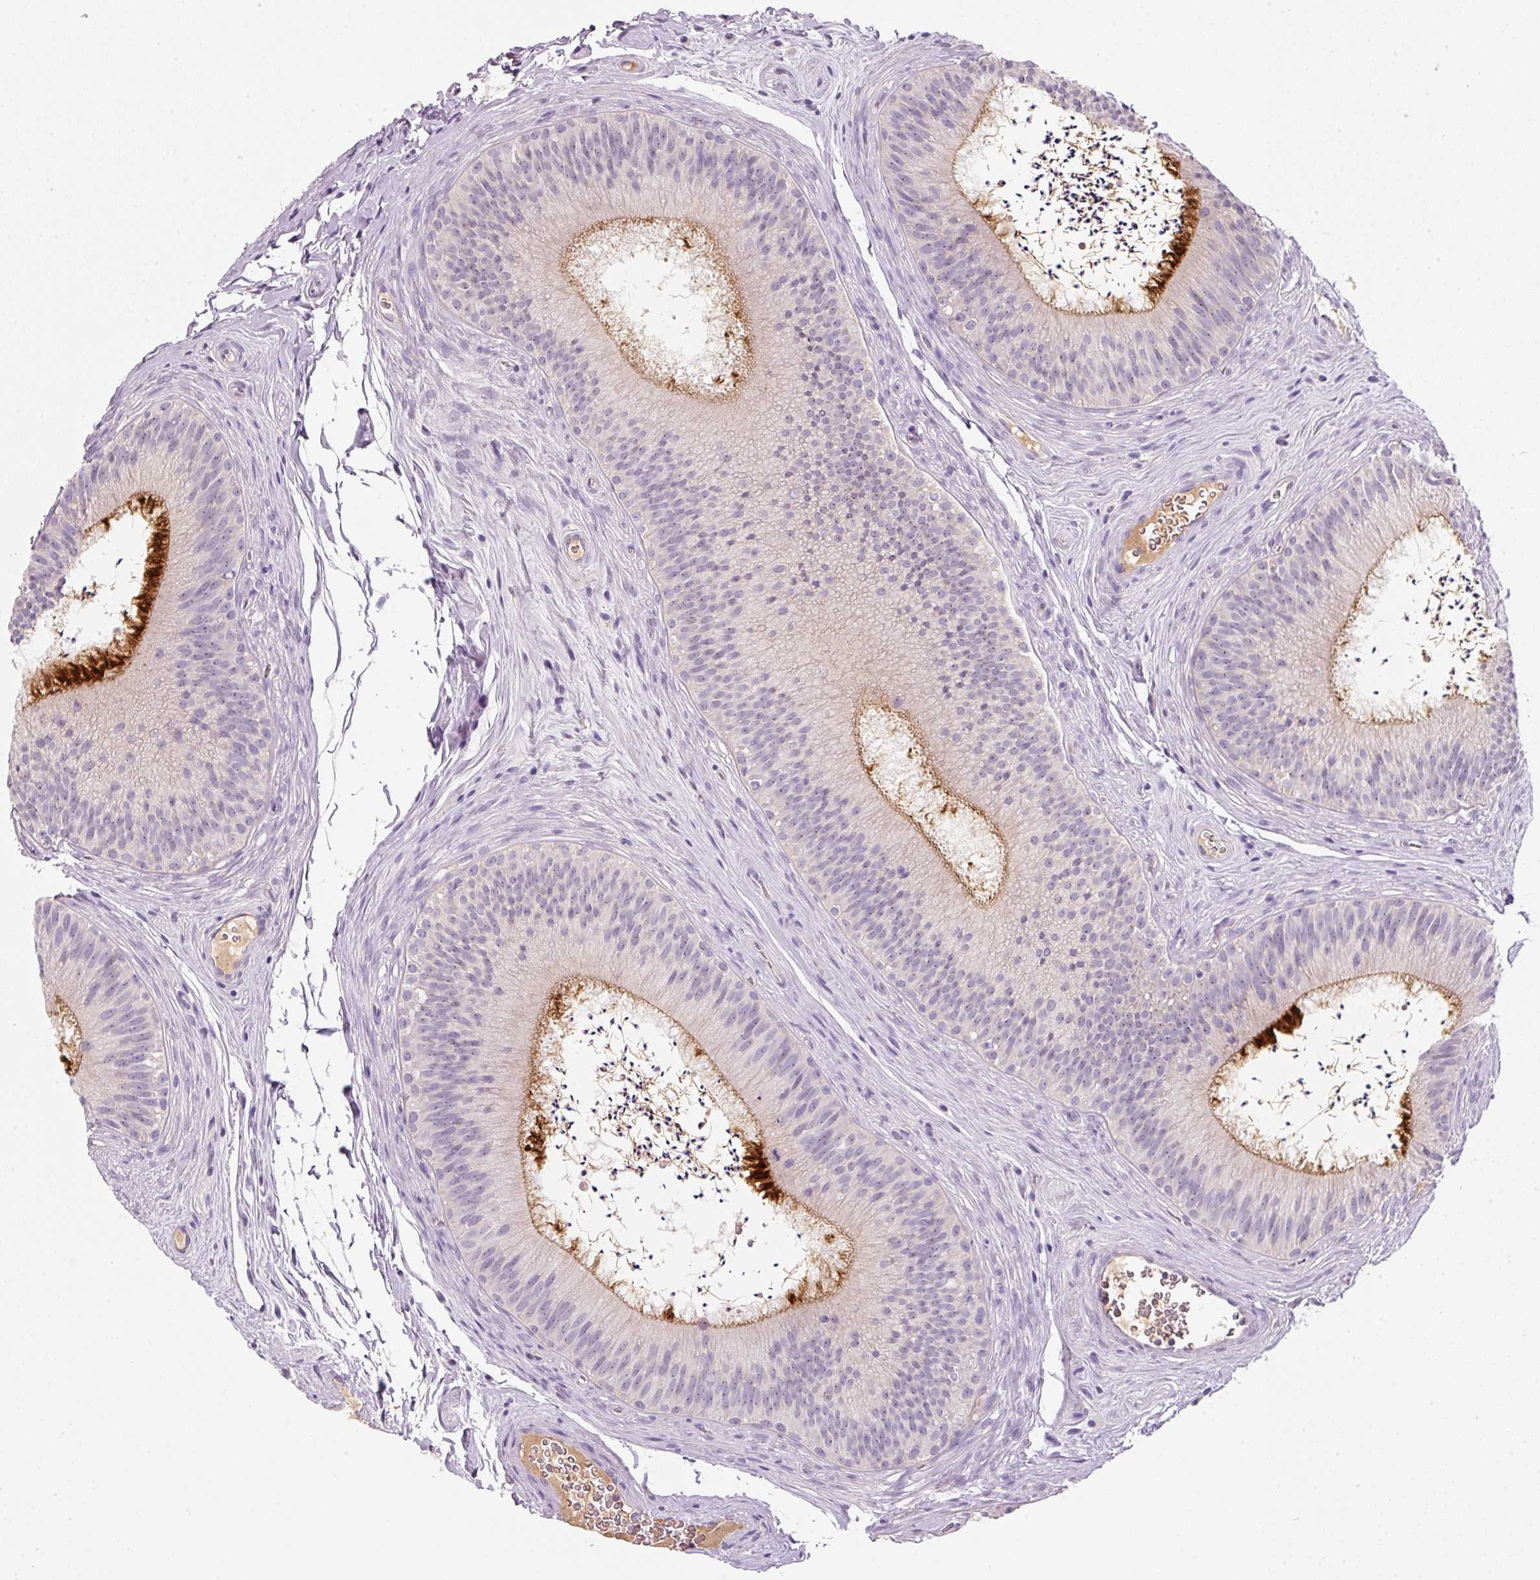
{"staining": {"intensity": "strong", "quantity": "25%-75%", "location": "cytoplasmic/membranous"}, "tissue": "epididymis", "cell_type": "Glandular cells", "image_type": "normal", "snomed": [{"axis": "morphology", "description": "Normal tissue, NOS"}, {"axis": "topography", "description": "Epididymis"}], "caption": "DAB (3,3'-diaminobenzidine) immunohistochemical staining of normal human epididymis exhibits strong cytoplasmic/membranous protein staining in about 25%-75% of glandular cells.", "gene": "TMEM37", "patient": {"sex": "male", "age": 24}}